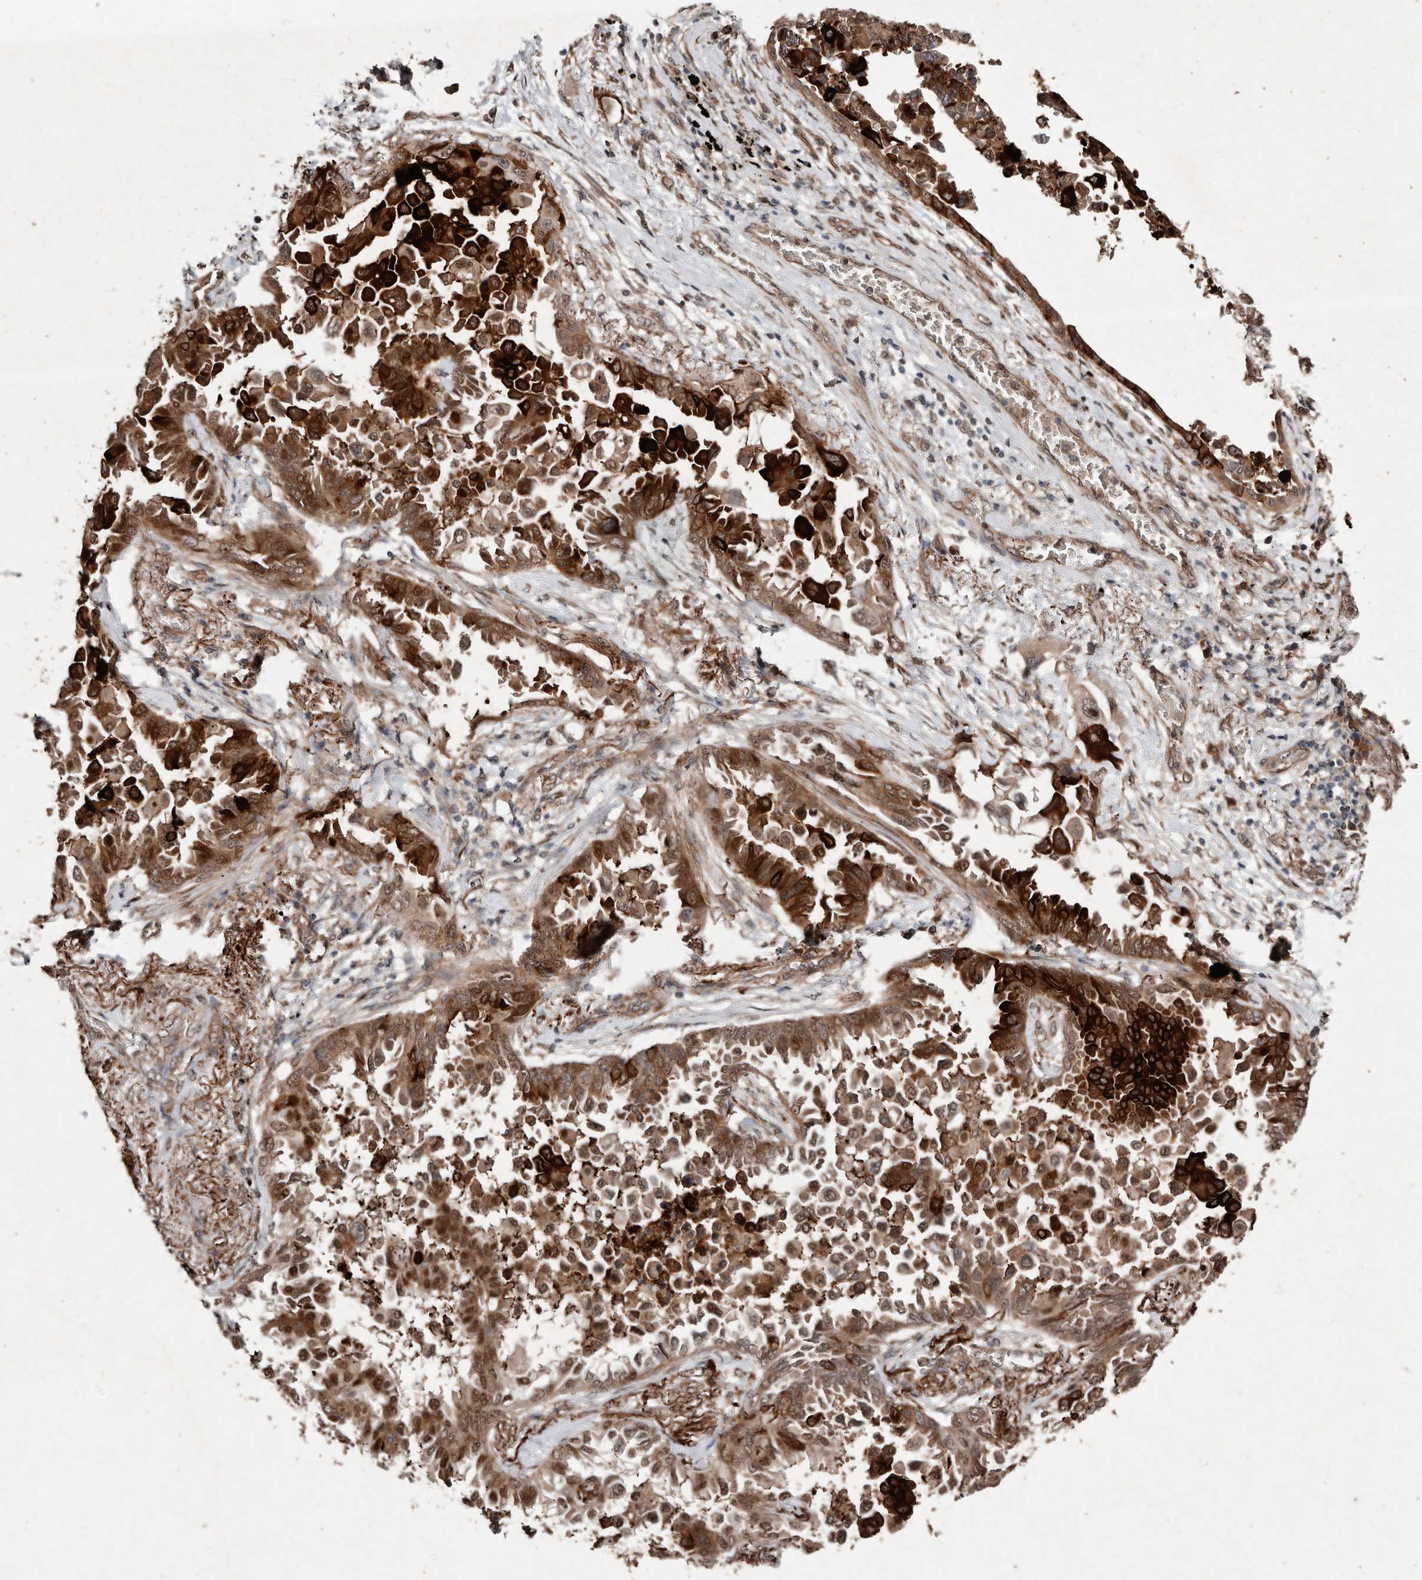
{"staining": {"intensity": "strong", "quantity": ">75%", "location": "cytoplasmic/membranous,nuclear"}, "tissue": "lung cancer", "cell_type": "Tumor cells", "image_type": "cancer", "snomed": [{"axis": "morphology", "description": "Adenocarcinoma, NOS"}, {"axis": "topography", "description": "Lung"}], "caption": "IHC histopathology image of neoplastic tissue: lung cancer stained using IHC shows high levels of strong protein expression localized specifically in the cytoplasmic/membranous and nuclear of tumor cells, appearing as a cytoplasmic/membranous and nuclear brown color.", "gene": "DIP2C", "patient": {"sex": "female", "age": 67}}